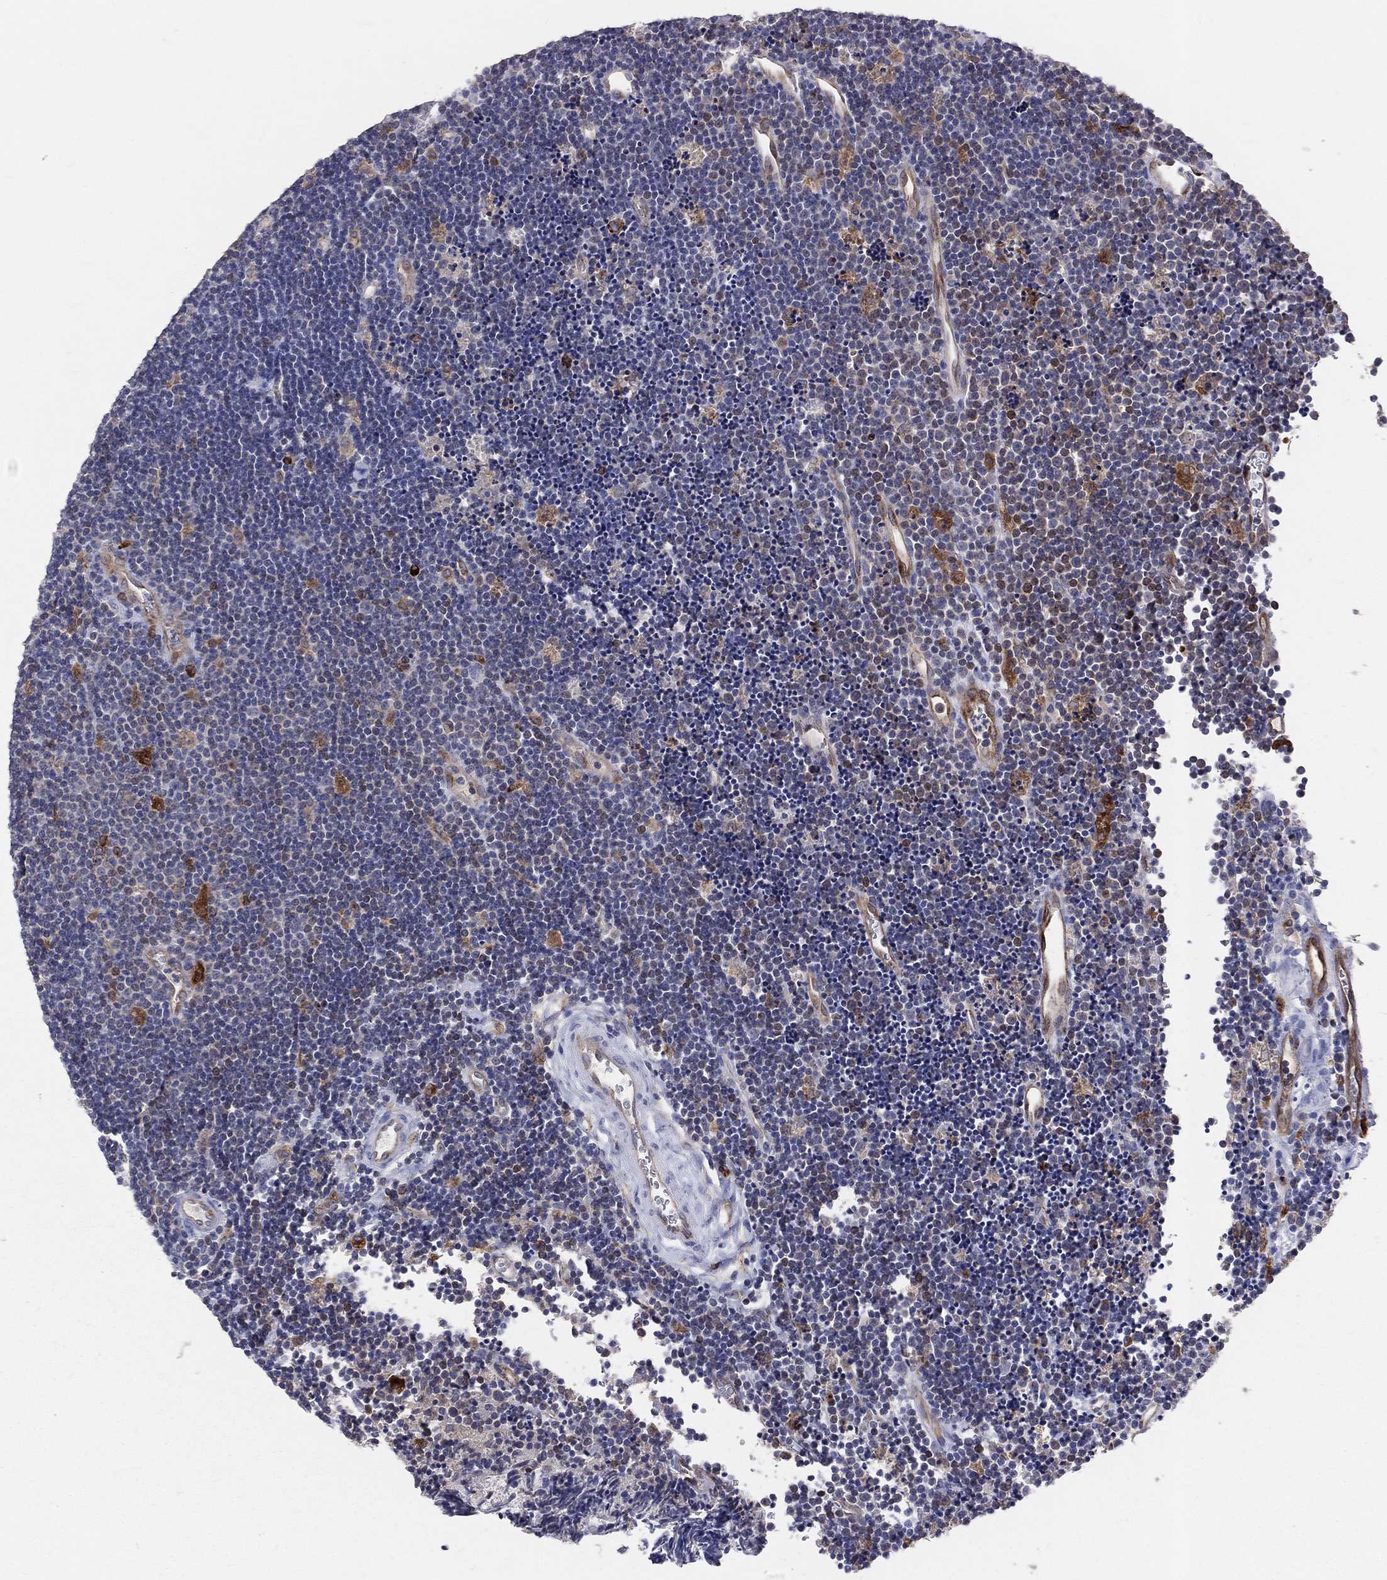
{"staining": {"intensity": "moderate", "quantity": "<25%", "location": "cytoplasmic/membranous"}, "tissue": "lymphoma", "cell_type": "Tumor cells", "image_type": "cancer", "snomed": [{"axis": "morphology", "description": "Malignant lymphoma, non-Hodgkin's type, Low grade"}, {"axis": "topography", "description": "Brain"}], "caption": "DAB immunohistochemical staining of human lymphoma reveals moderate cytoplasmic/membranous protein positivity in approximately <25% of tumor cells. The protein of interest is stained brown, and the nuclei are stained in blue (DAB IHC with brightfield microscopy, high magnification).", "gene": "CD74", "patient": {"sex": "female", "age": 66}}